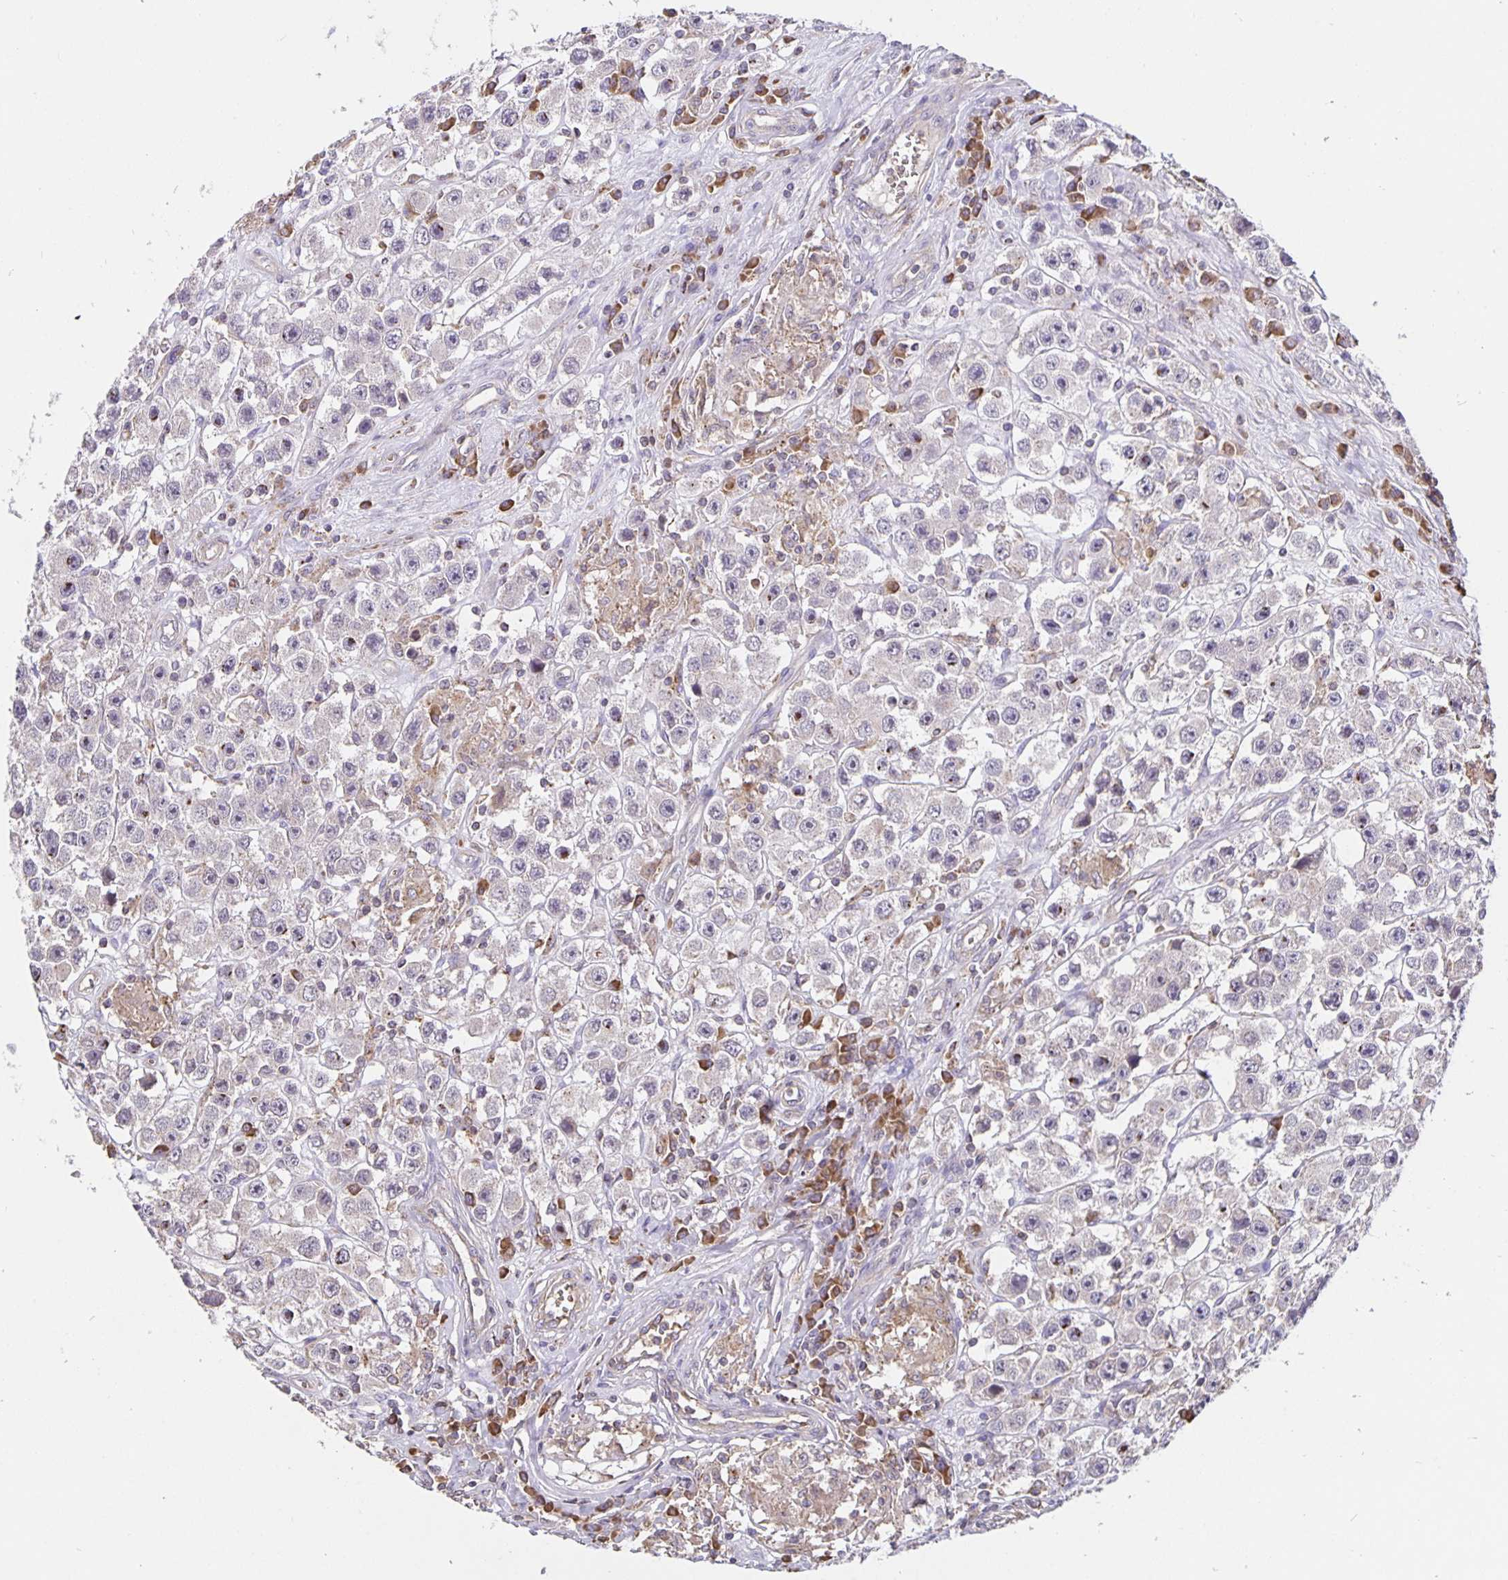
{"staining": {"intensity": "negative", "quantity": "none", "location": "none"}, "tissue": "testis cancer", "cell_type": "Tumor cells", "image_type": "cancer", "snomed": [{"axis": "morphology", "description": "Seminoma, NOS"}, {"axis": "topography", "description": "Testis"}], "caption": "This is a photomicrograph of IHC staining of seminoma (testis), which shows no staining in tumor cells. Nuclei are stained in blue.", "gene": "TMEM71", "patient": {"sex": "male", "age": 45}}